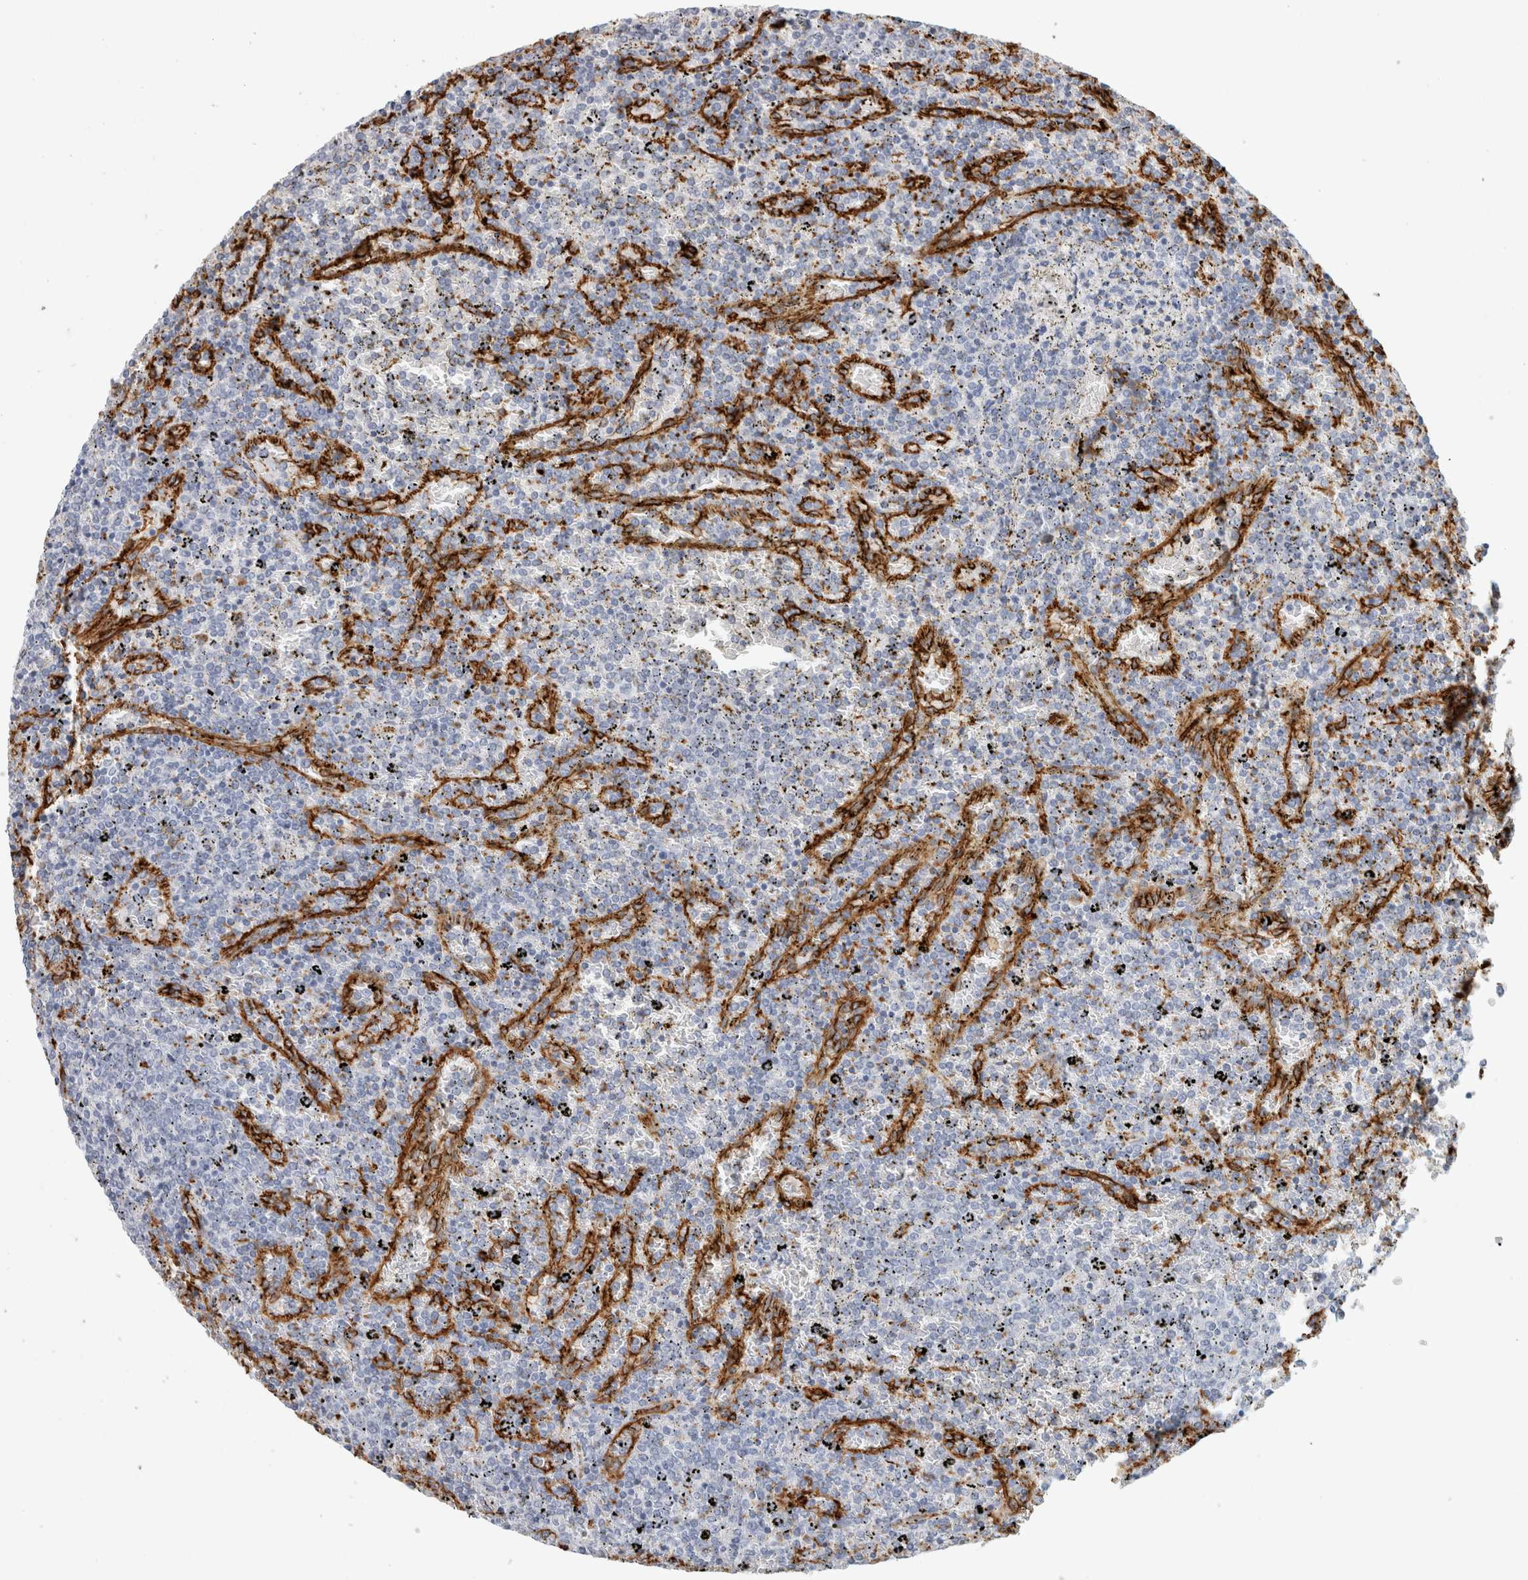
{"staining": {"intensity": "negative", "quantity": "none", "location": "none"}, "tissue": "lymphoma", "cell_type": "Tumor cells", "image_type": "cancer", "snomed": [{"axis": "morphology", "description": "Malignant lymphoma, non-Hodgkin's type, Low grade"}, {"axis": "topography", "description": "Spleen"}], "caption": "This is an IHC photomicrograph of lymphoma. There is no staining in tumor cells.", "gene": "CD36", "patient": {"sex": "female", "age": 77}}